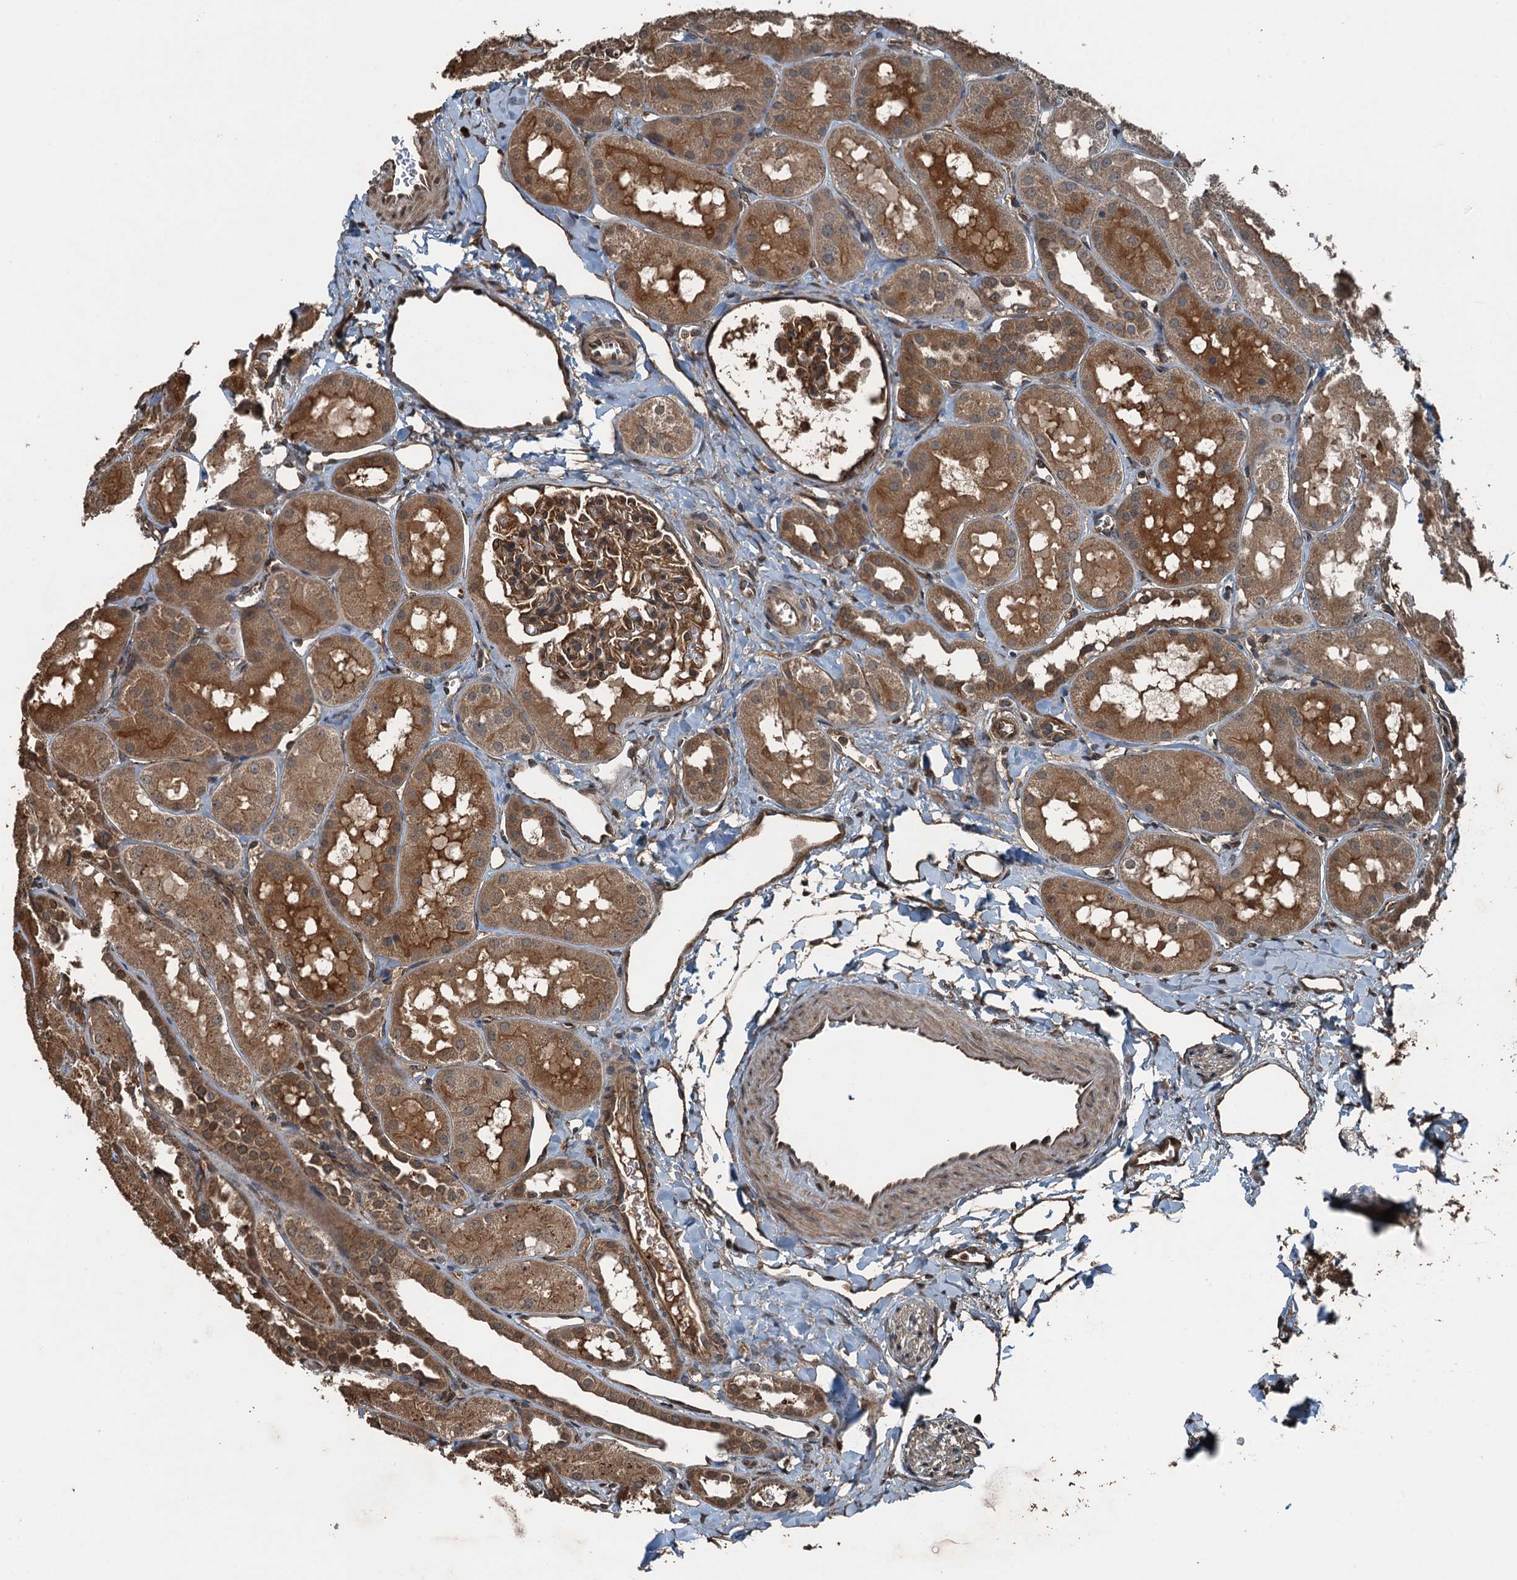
{"staining": {"intensity": "moderate", "quantity": ">75%", "location": "cytoplasmic/membranous"}, "tissue": "kidney", "cell_type": "Cells in glomeruli", "image_type": "normal", "snomed": [{"axis": "morphology", "description": "Normal tissue, NOS"}, {"axis": "topography", "description": "Kidney"}, {"axis": "topography", "description": "Urinary bladder"}], "caption": "Protein analysis of benign kidney shows moderate cytoplasmic/membranous staining in approximately >75% of cells in glomeruli. (Stains: DAB (3,3'-diaminobenzidine) in brown, nuclei in blue, Microscopy: brightfield microscopy at high magnification).", "gene": "TCTN1", "patient": {"sex": "male", "age": 16}}